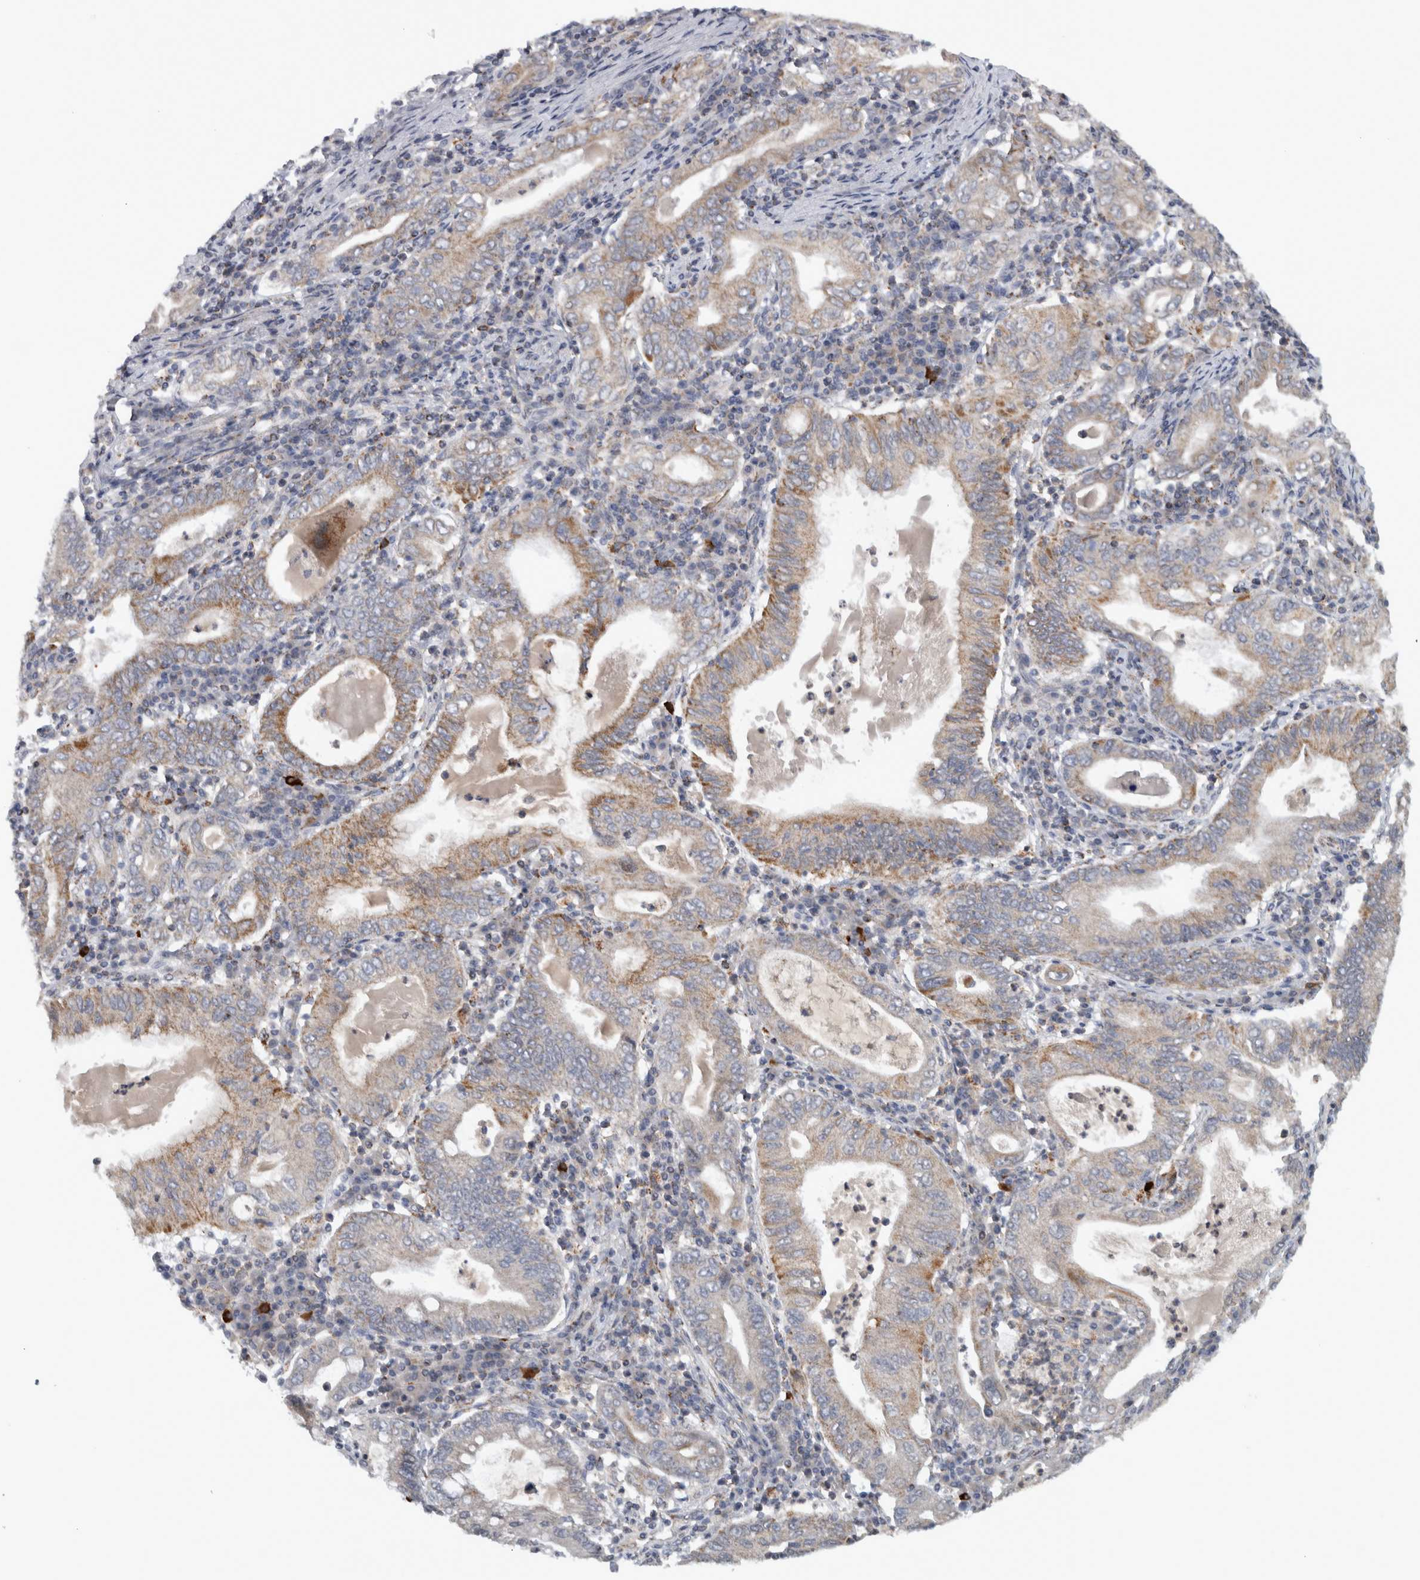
{"staining": {"intensity": "weak", "quantity": ">75%", "location": "cytoplasmic/membranous"}, "tissue": "stomach cancer", "cell_type": "Tumor cells", "image_type": "cancer", "snomed": [{"axis": "morphology", "description": "Normal tissue, NOS"}, {"axis": "morphology", "description": "Adenocarcinoma, NOS"}, {"axis": "topography", "description": "Esophagus"}, {"axis": "topography", "description": "Stomach, upper"}, {"axis": "topography", "description": "Peripheral nerve tissue"}], "caption": "A high-resolution histopathology image shows immunohistochemistry staining of stomach cancer, which demonstrates weak cytoplasmic/membranous positivity in about >75% of tumor cells. (IHC, brightfield microscopy, high magnification).", "gene": "RAB18", "patient": {"sex": "male", "age": 62}}